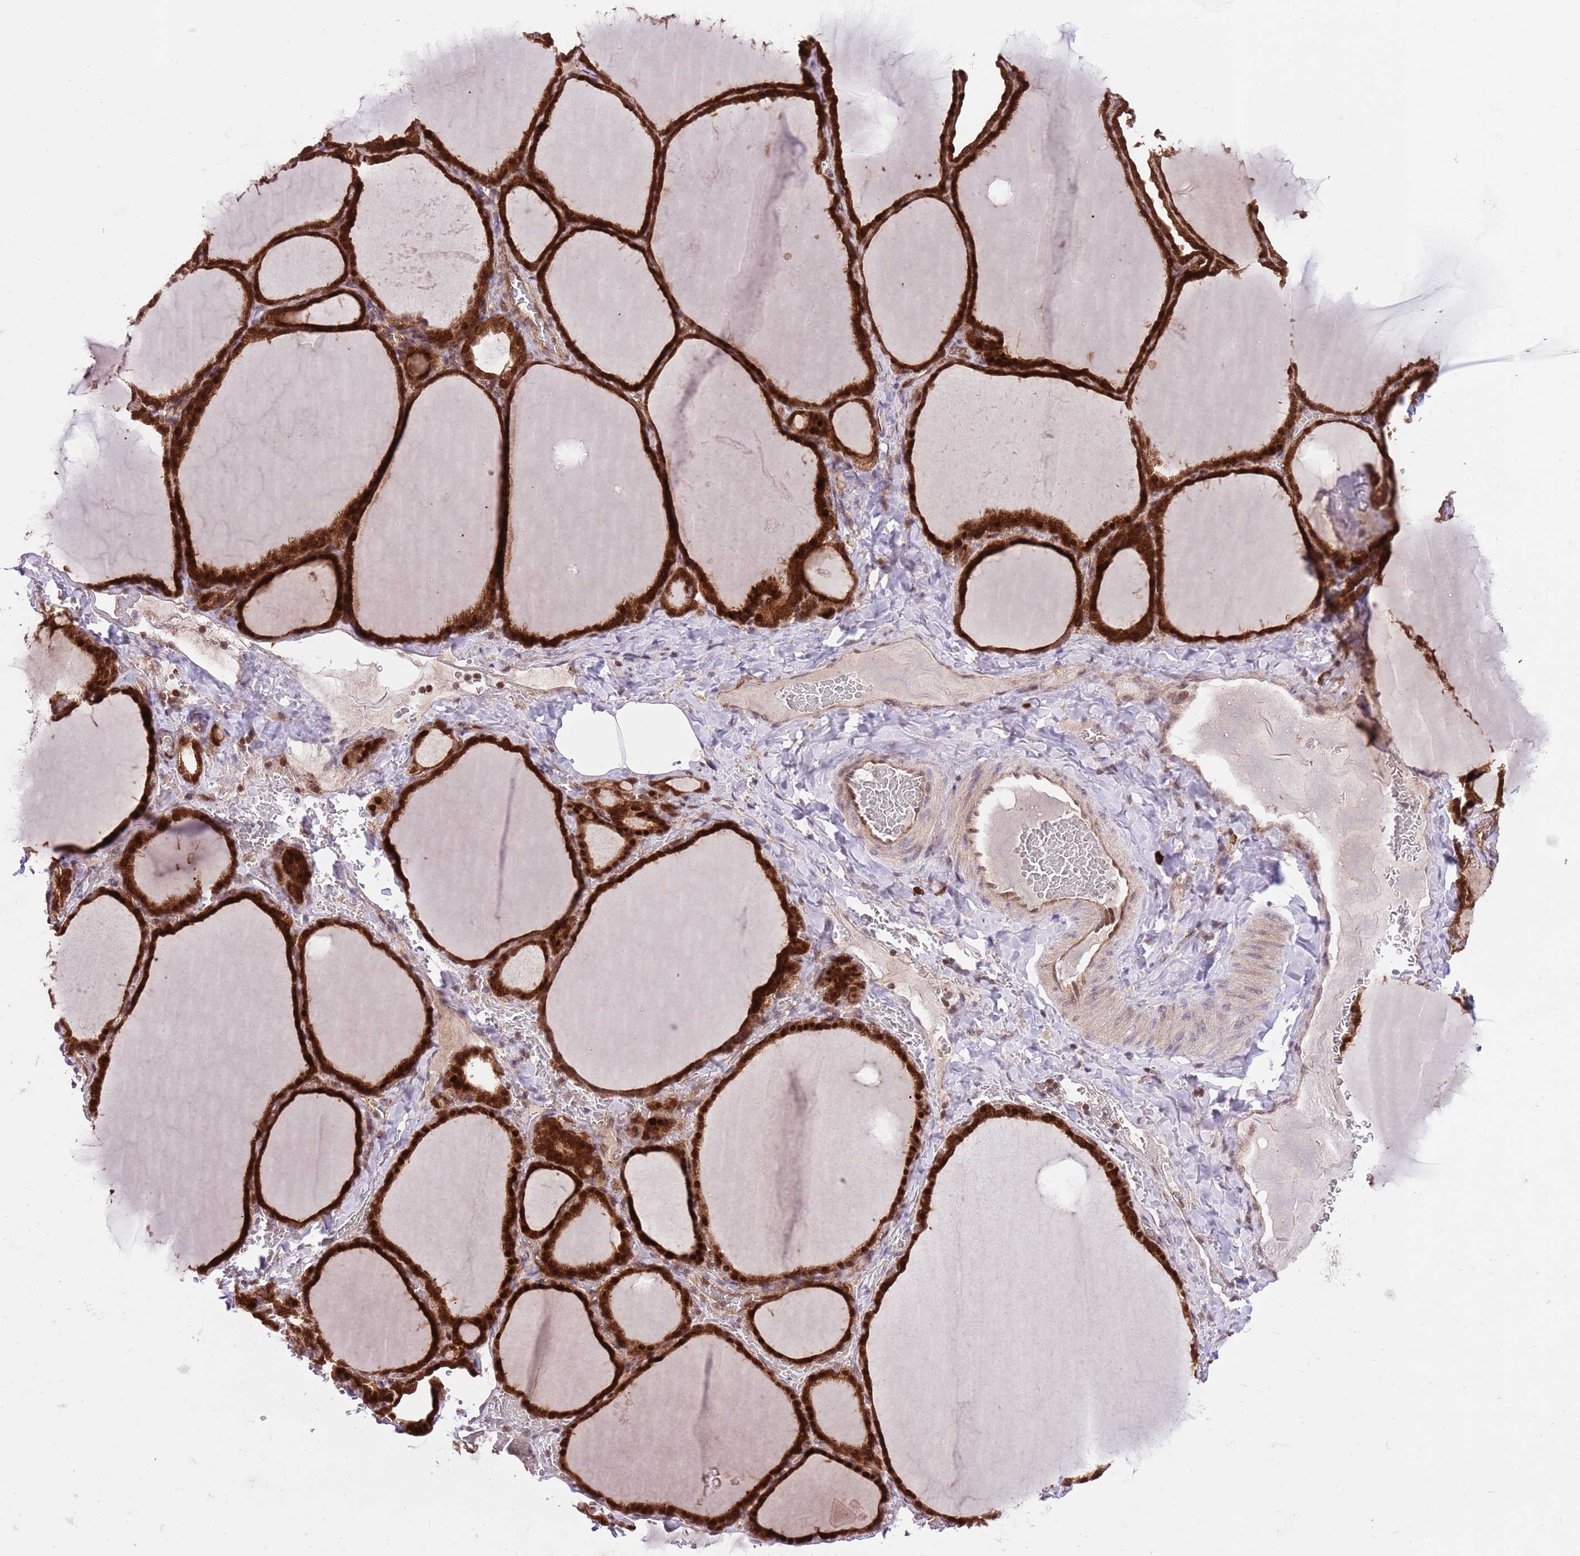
{"staining": {"intensity": "strong", "quantity": ">75%", "location": "cytoplasmic/membranous,nuclear"}, "tissue": "thyroid gland", "cell_type": "Glandular cells", "image_type": "normal", "snomed": [{"axis": "morphology", "description": "Normal tissue, NOS"}, {"axis": "topography", "description": "Thyroid gland"}], "caption": "Unremarkable thyroid gland shows strong cytoplasmic/membranous,nuclear expression in about >75% of glandular cells, visualized by immunohistochemistry.", "gene": "HDHD2", "patient": {"sex": "female", "age": 39}}